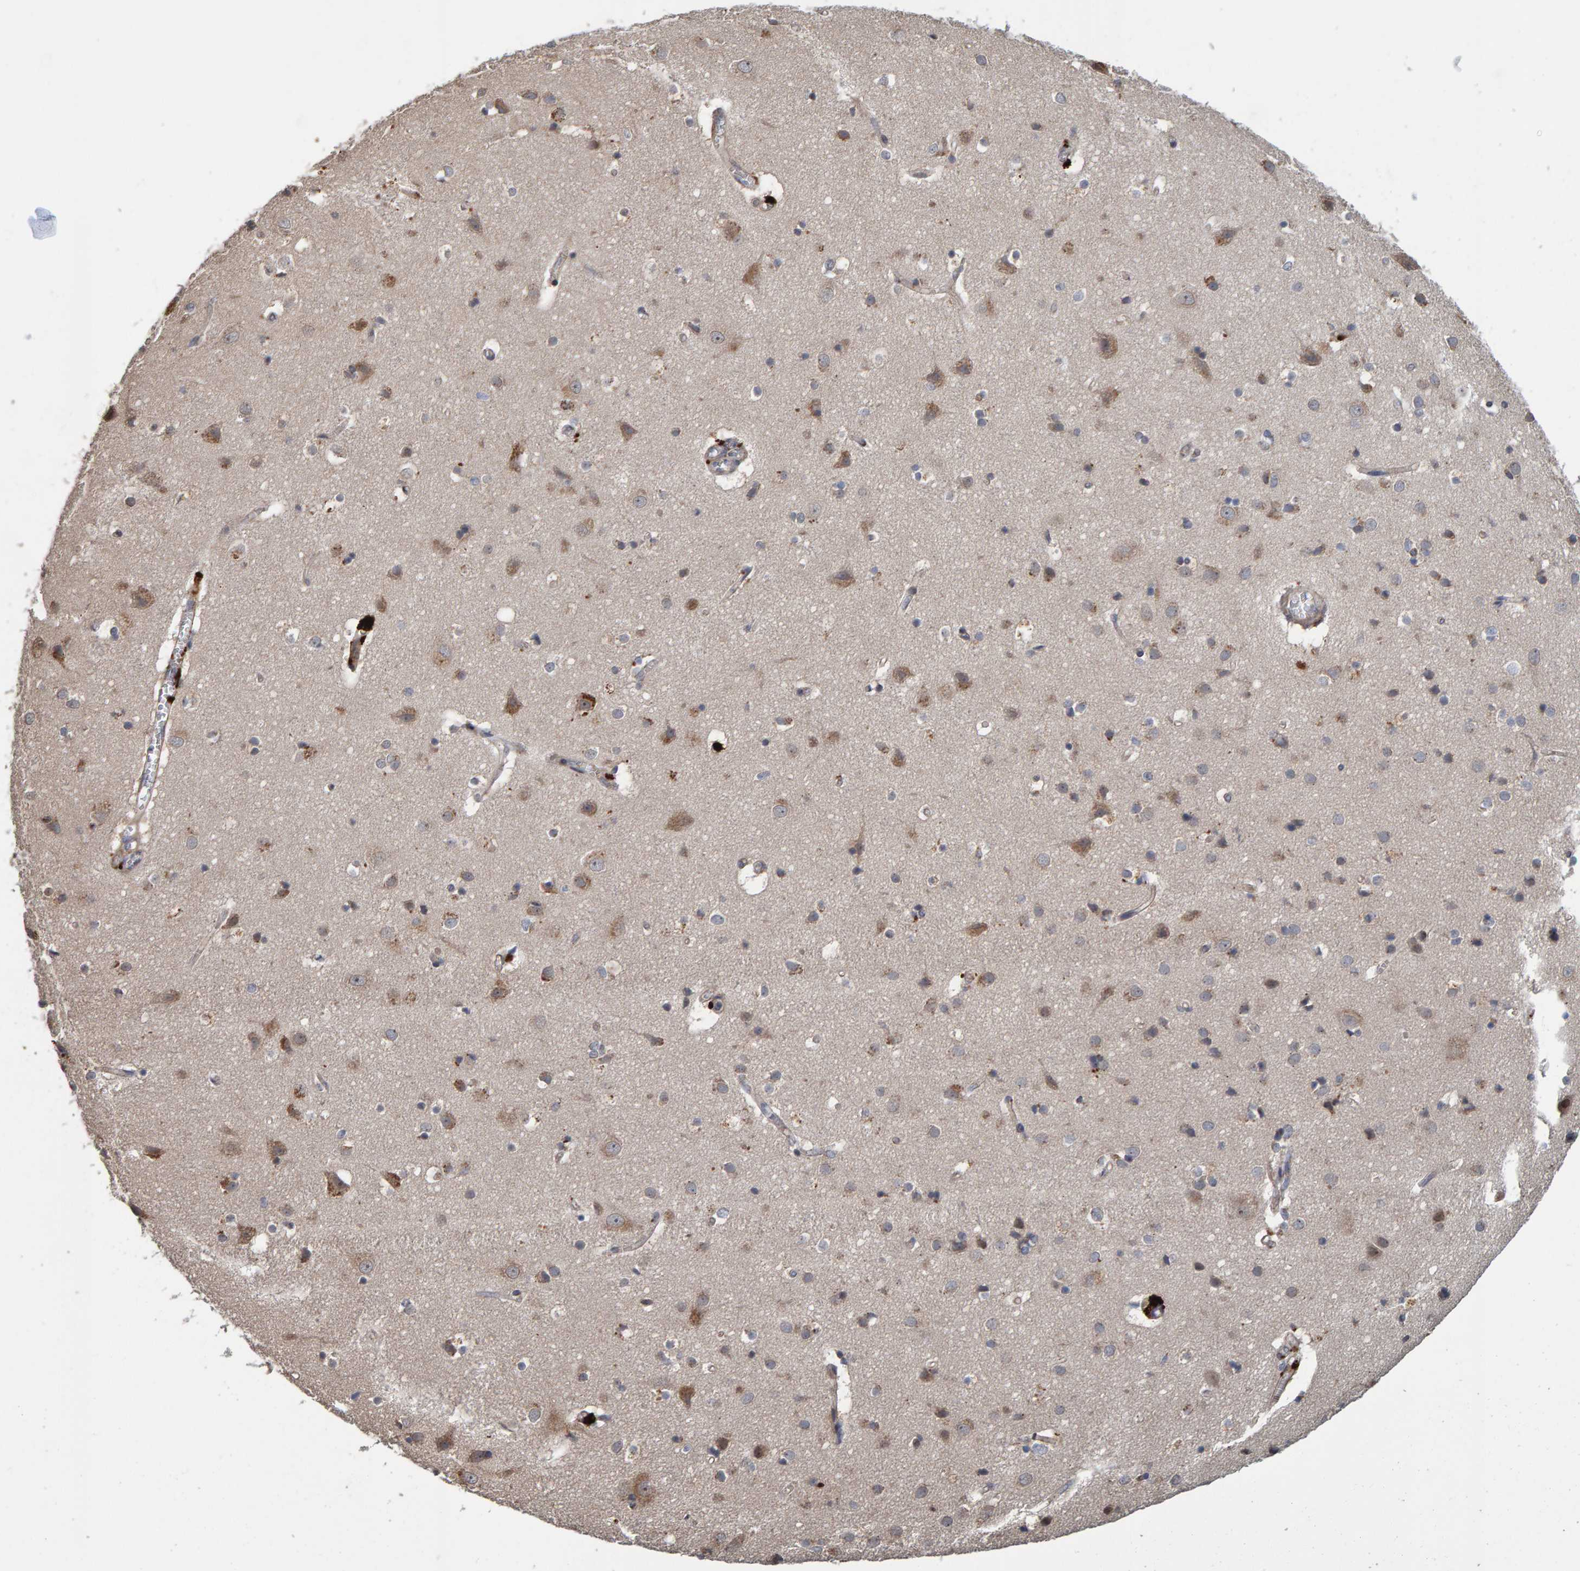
{"staining": {"intensity": "moderate", "quantity": ">75%", "location": "cytoplasmic/membranous"}, "tissue": "cerebral cortex", "cell_type": "Endothelial cells", "image_type": "normal", "snomed": [{"axis": "morphology", "description": "Normal tissue, NOS"}, {"axis": "topography", "description": "Cerebral cortex"}], "caption": "The image exhibits staining of benign cerebral cortex, revealing moderate cytoplasmic/membranous protein expression (brown color) within endothelial cells.", "gene": "CCDC25", "patient": {"sex": "male", "age": 54}}